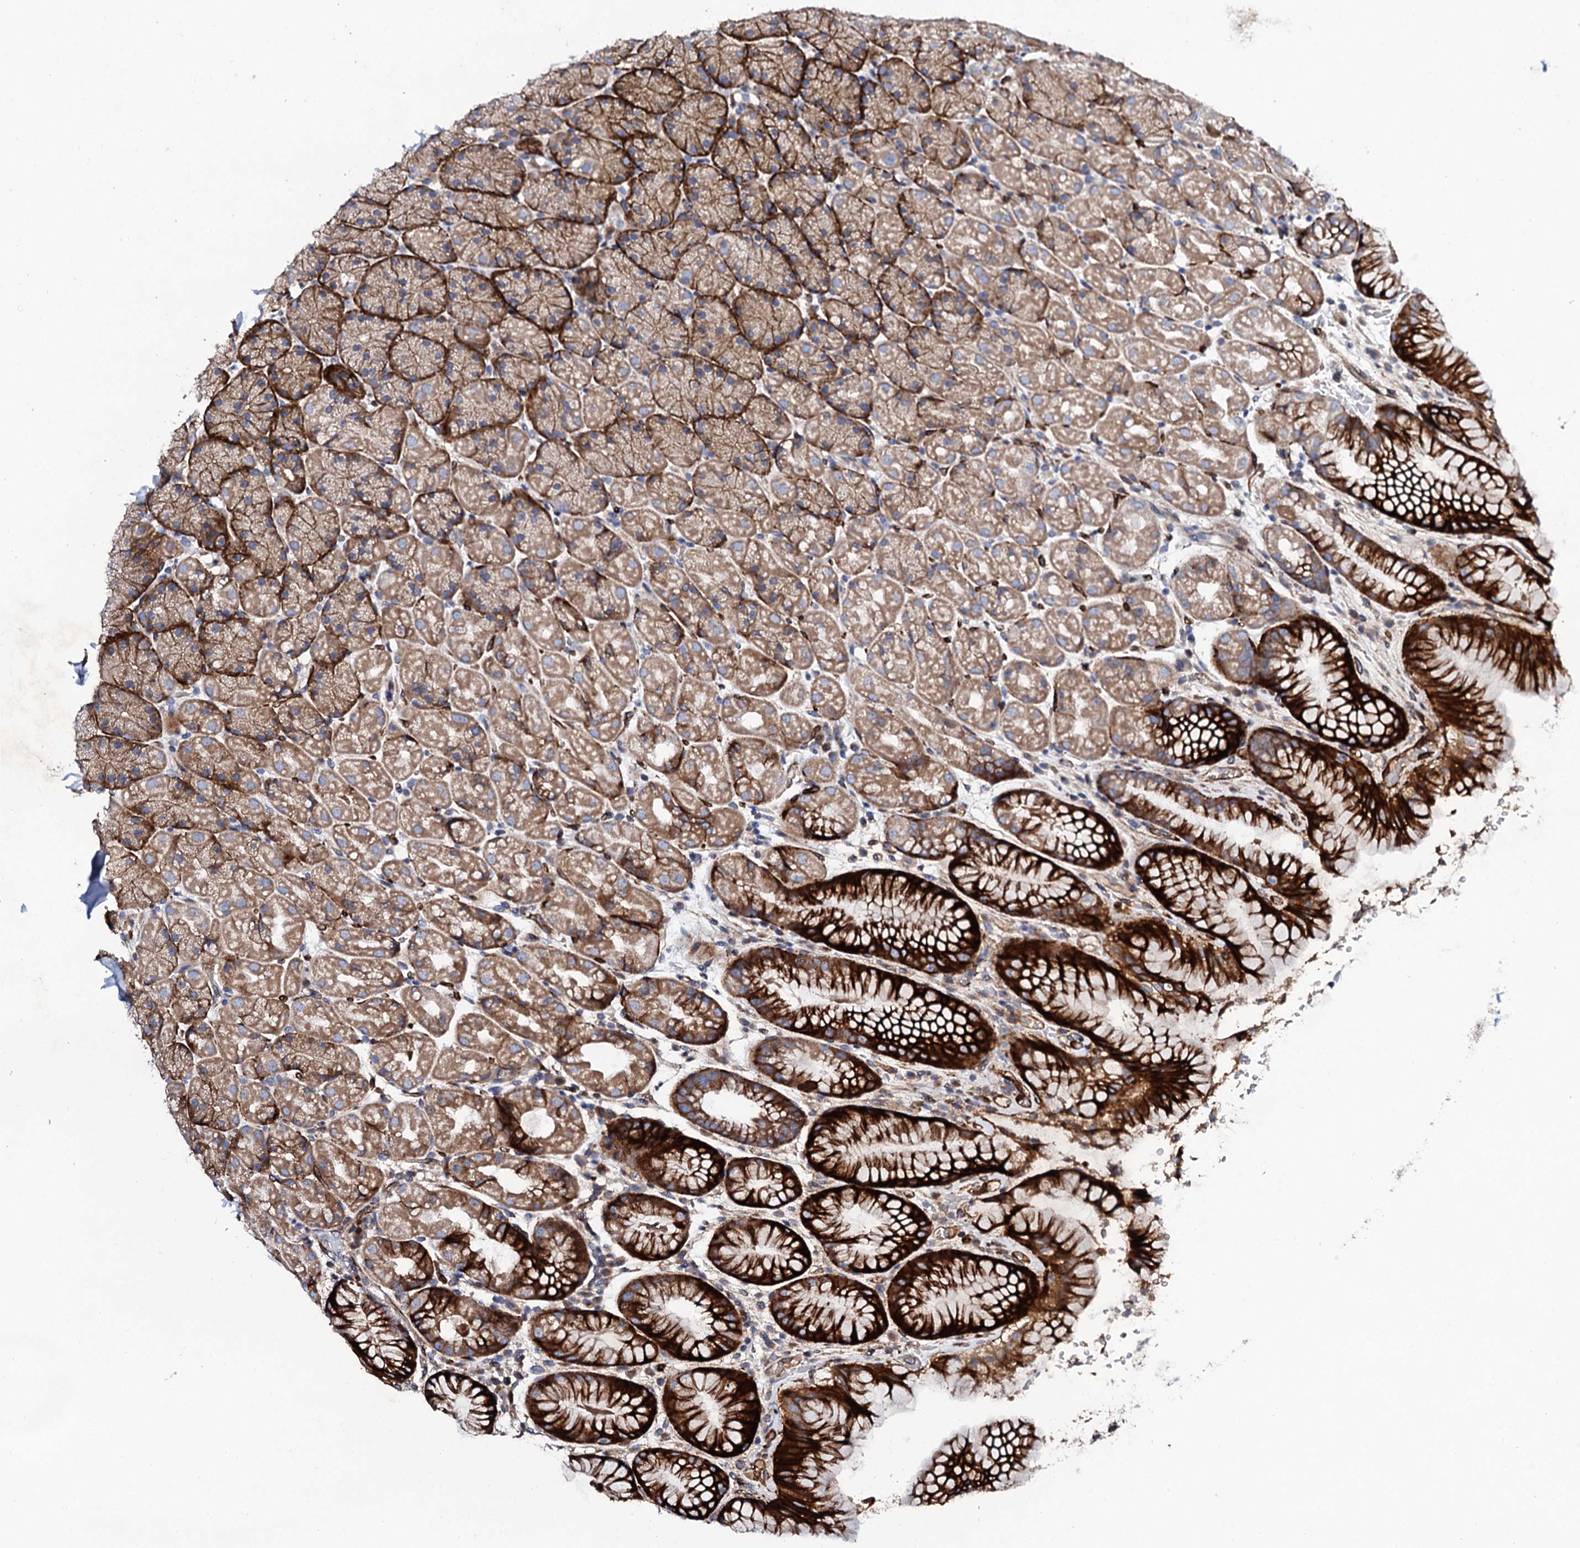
{"staining": {"intensity": "strong", "quantity": ">75%", "location": "cytoplasmic/membranous"}, "tissue": "stomach", "cell_type": "Glandular cells", "image_type": "normal", "snomed": [{"axis": "morphology", "description": "Normal tissue, NOS"}, {"axis": "topography", "description": "Stomach, upper"}, {"axis": "topography", "description": "Stomach, lower"}], "caption": "Protein staining of unremarkable stomach shows strong cytoplasmic/membranous staining in approximately >75% of glandular cells. (Brightfield microscopy of DAB IHC at high magnification).", "gene": "DBX1", "patient": {"sex": "male", "age": 67}}